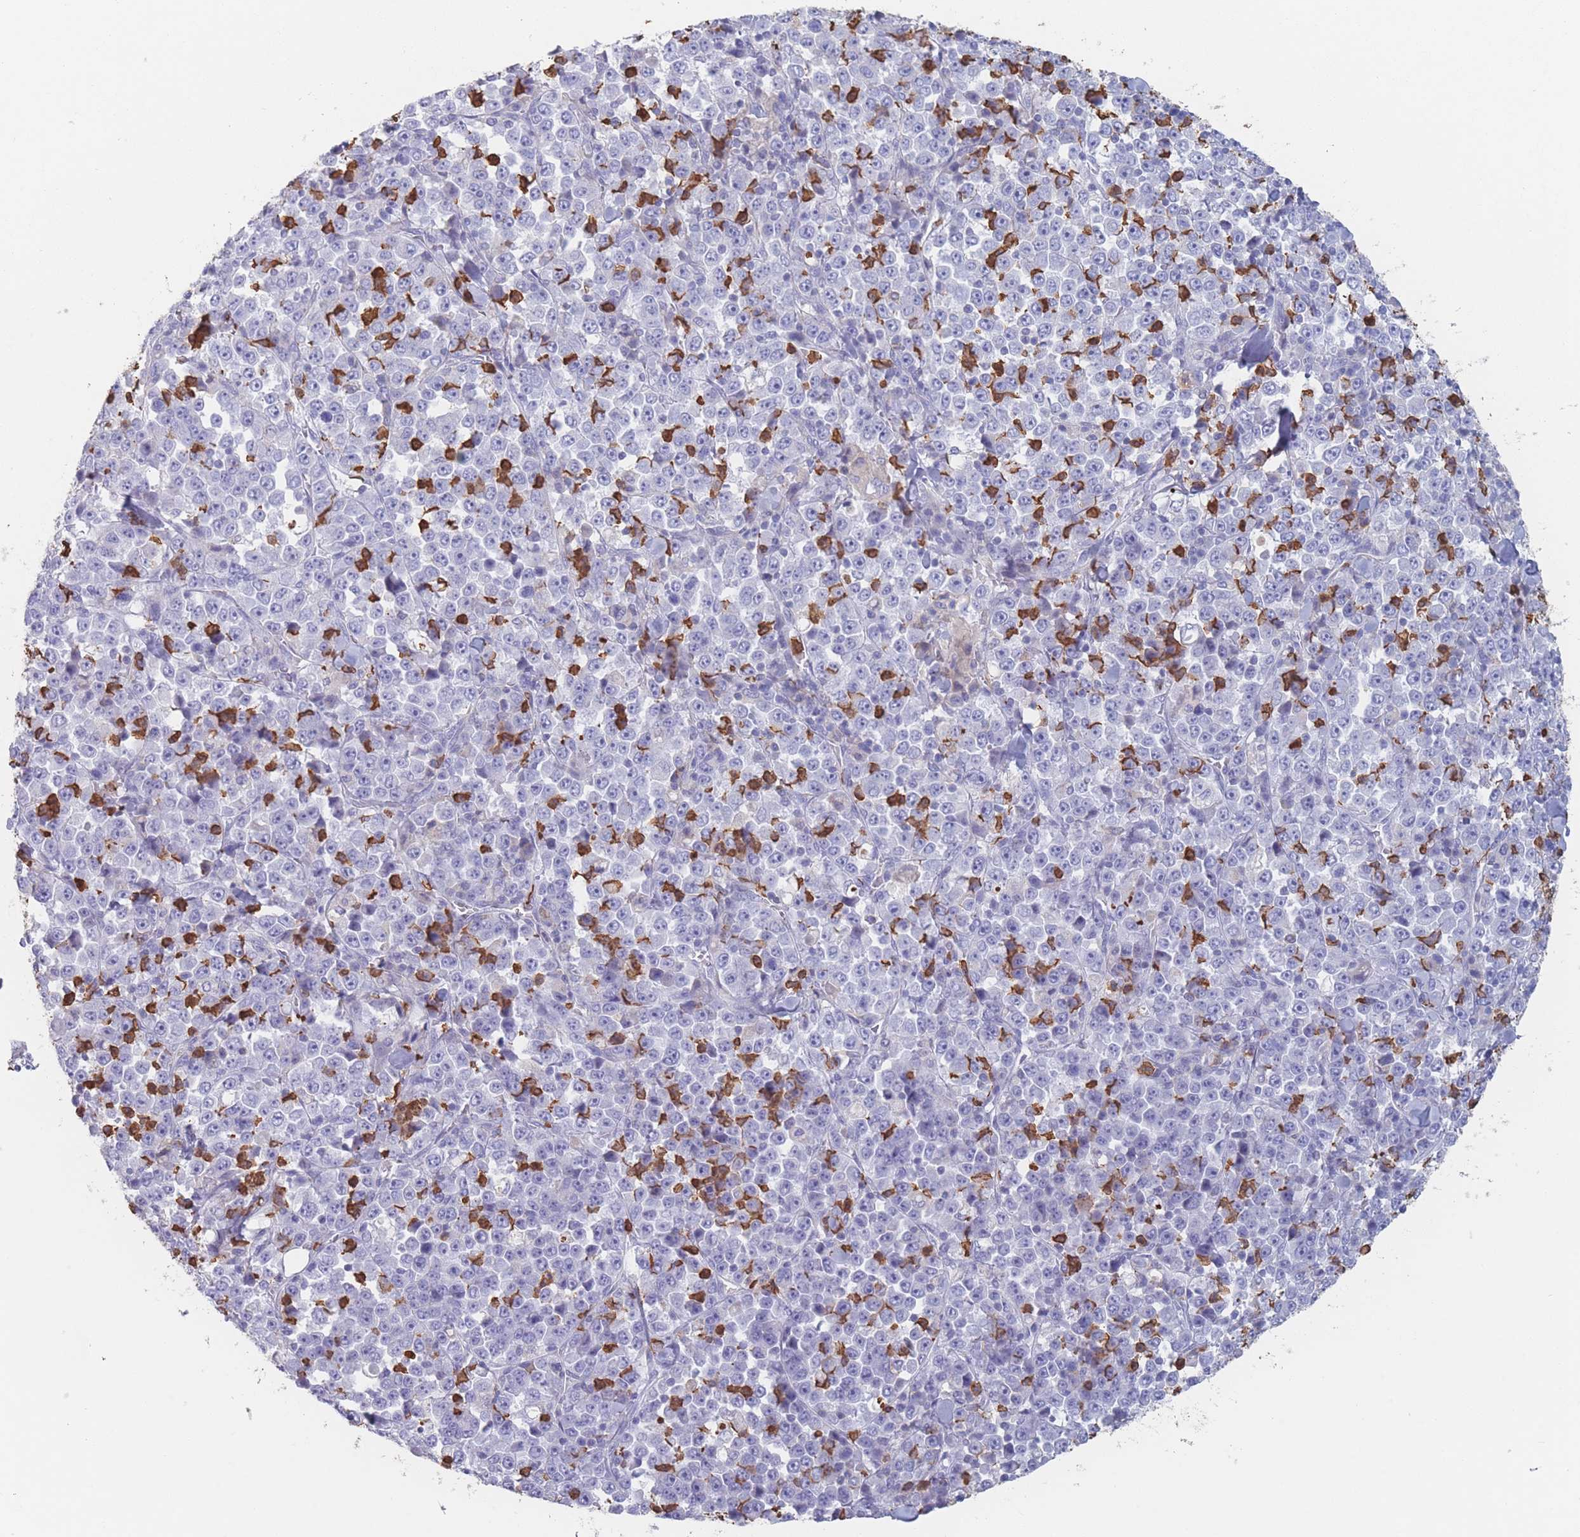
{"staining": {"intensity": "negative", "quantity": "none", "location": "none"}, "tissue": "stomach cancer", "cell_type": "Tumor cells", "image_type": "cancer", "snomed": [{"axis": "morphology", "description": "Normal tissue, NOS"}, {"axis": "morphology", "description": "Adenocarcinoma, NOS"}, {"axis": "topography", "description": "Stomach, upper"}, {"axis": "topography", "description": "Stomach"}], "caption": "Tumor cells are negative for brown protein staining in stomach cancer.", "gene": "ATP1A3", "patient": {"sex": "male", "age": 59}}